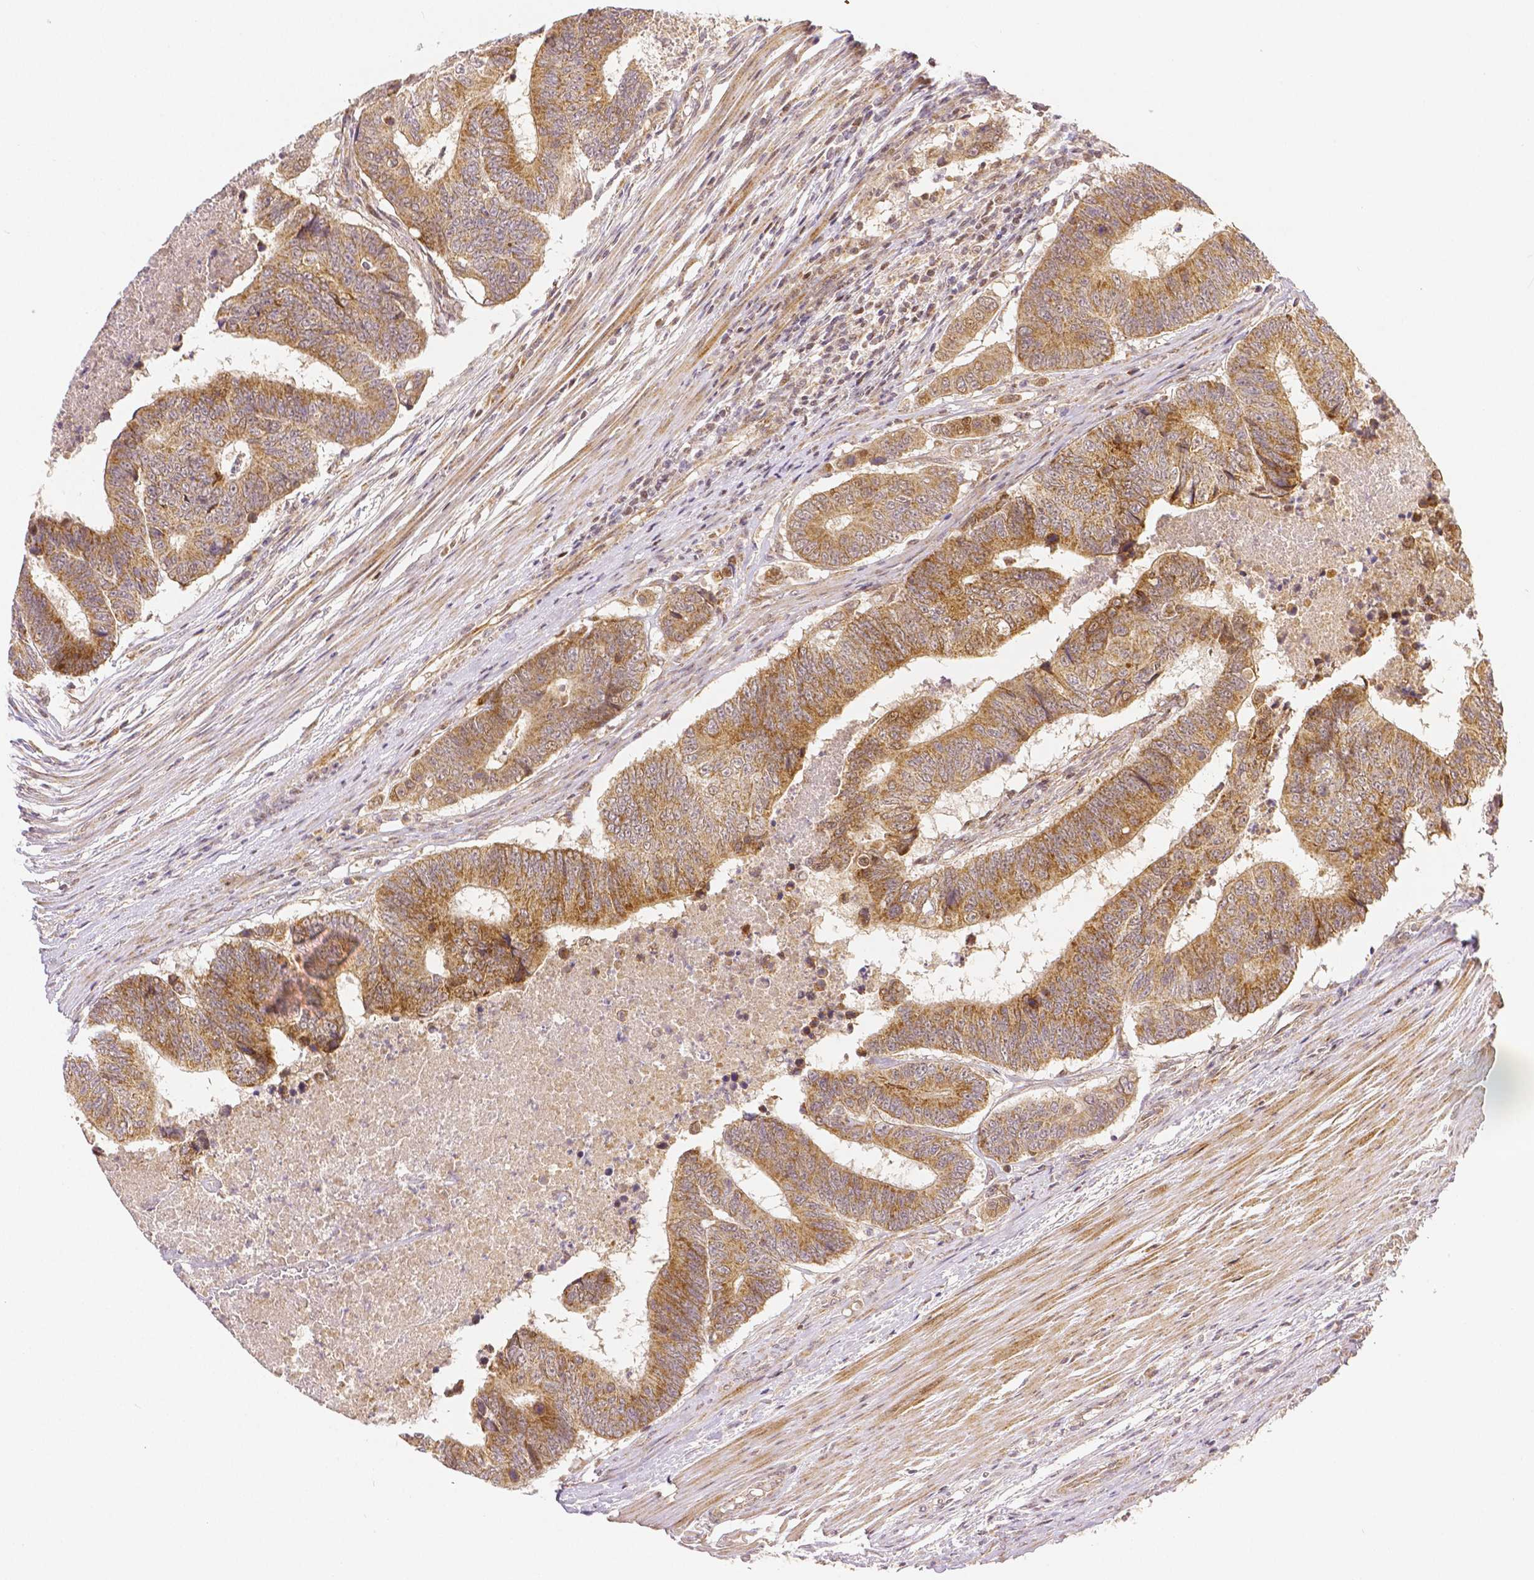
{"staining": {"intensity": "moderate", "quantity": ">75%", "location": "cytoplasmic/membranous"}, "tissue": "colorectal cancer", "cell_type": "Tumor cells", "image_type": "cancer", "snomed": [{"axis": "morphology", "description": "Adenocarcinoma, NOS"}, {"axis": "topography", "description": "Colon"}], "caption": "The histopathology image reveals staining of colorectal adenocarcinoma, revealing moderate cytoplasmic/membranous protein staining (brown color) within tumor cells. (IHC, brightfield microscopy, high magnification).", "gene": "RHOT1", "patient": {"sex": "female", "age": 48}}